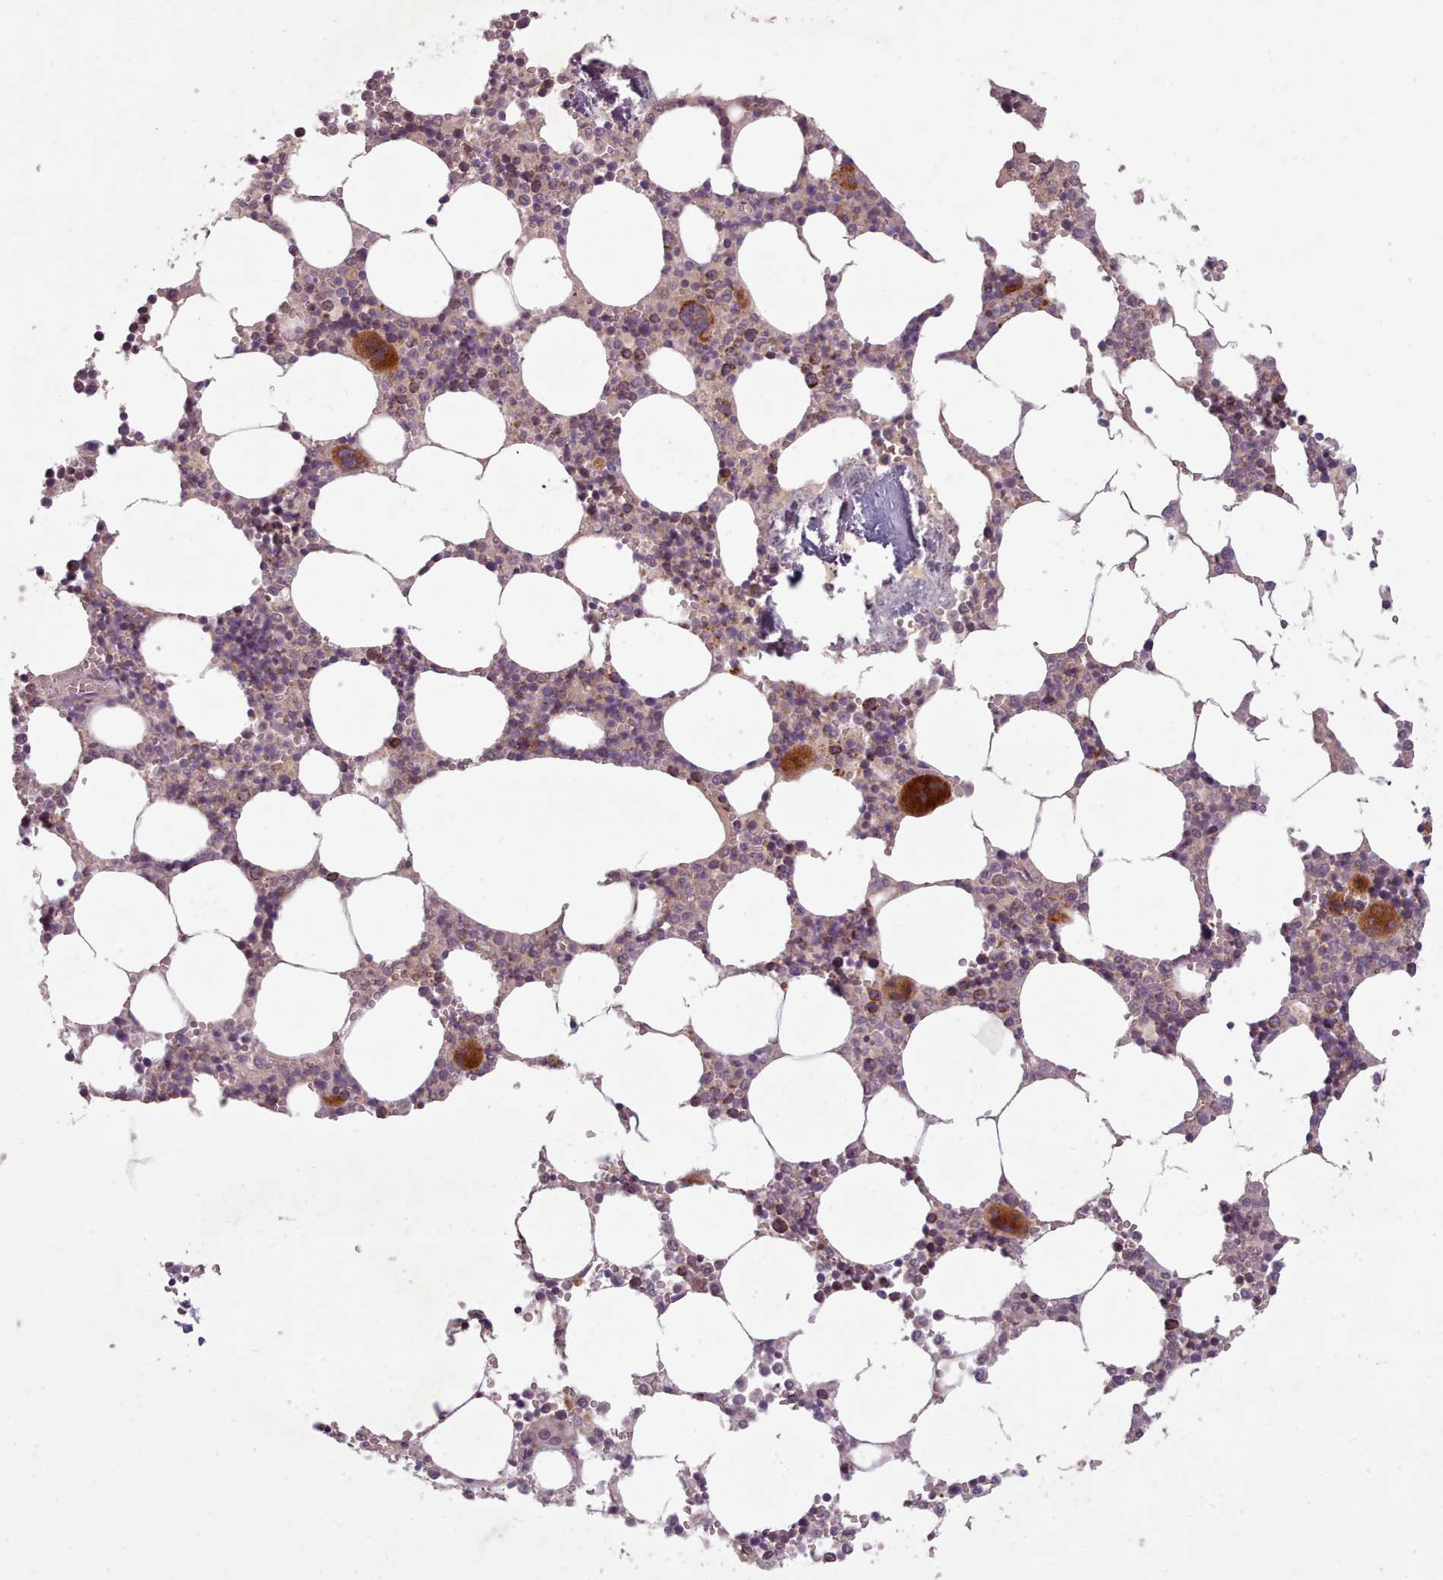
{"staining": {"intensity": "strong", "quantity": "<25%", "location": "cytoplasmic/membranous"}, "tissue": "bone marrow", "cell_type": "Hematopoietic cells", "image_type": "normal", "snomed": [{"axis": "morphology", "description": "Normal tissue, NOS"}, {"axis": "topography", "description": "Bone marrow"}], "caption": "Immunohistochemistry (DAB) staining of unremarkable human bone marrow reveals strong cytoplasmic/membranous protein positivity in about <25% of hematopoietic cells. The staining was performed using DAB, with brown indicating positive protein expression. Nuclei are stained blue with hematoxylin.", "gene": "LAPTM5", "patient": {"sex": "male", "age": 54}}